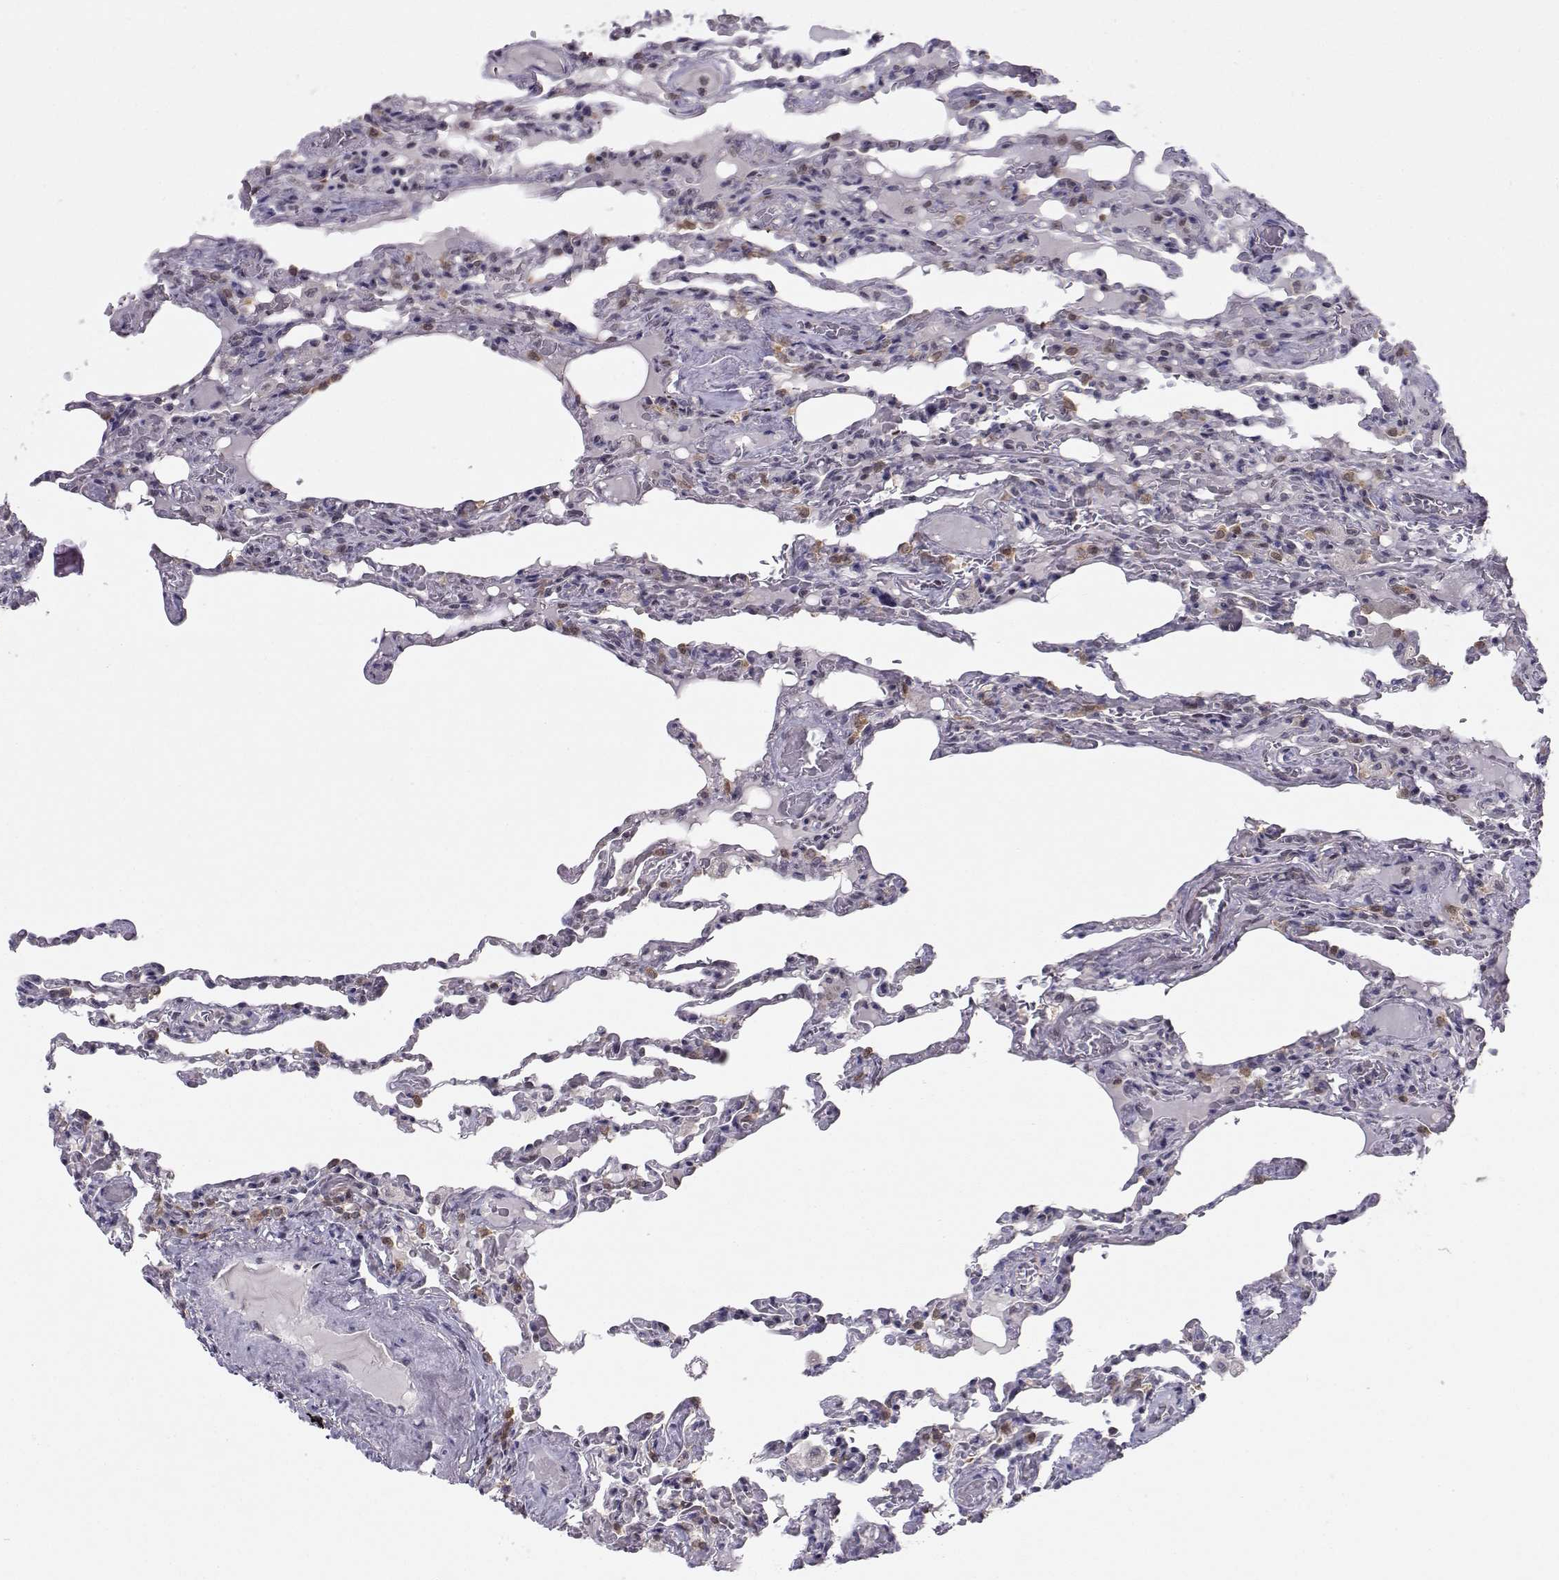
{"staining": {"intensity": "negative", "quantity": "none", "location": "none"}, "tissue": "lung", "cell_type": "Alveolar cells", "image_type": "normal", "snomed": [{"axis": "morphology", "description": "Normal tissue, NOS"}, {"axis": "topography", "description": "Lung"}], "caption": "Alveolar cells are negative for brown protein staining in normal lung. (DAB IHC visualized using brightfield microscopy, high magnification).", "gene": "KIF13B", "patient": {"sex": "female", "age": 43}}